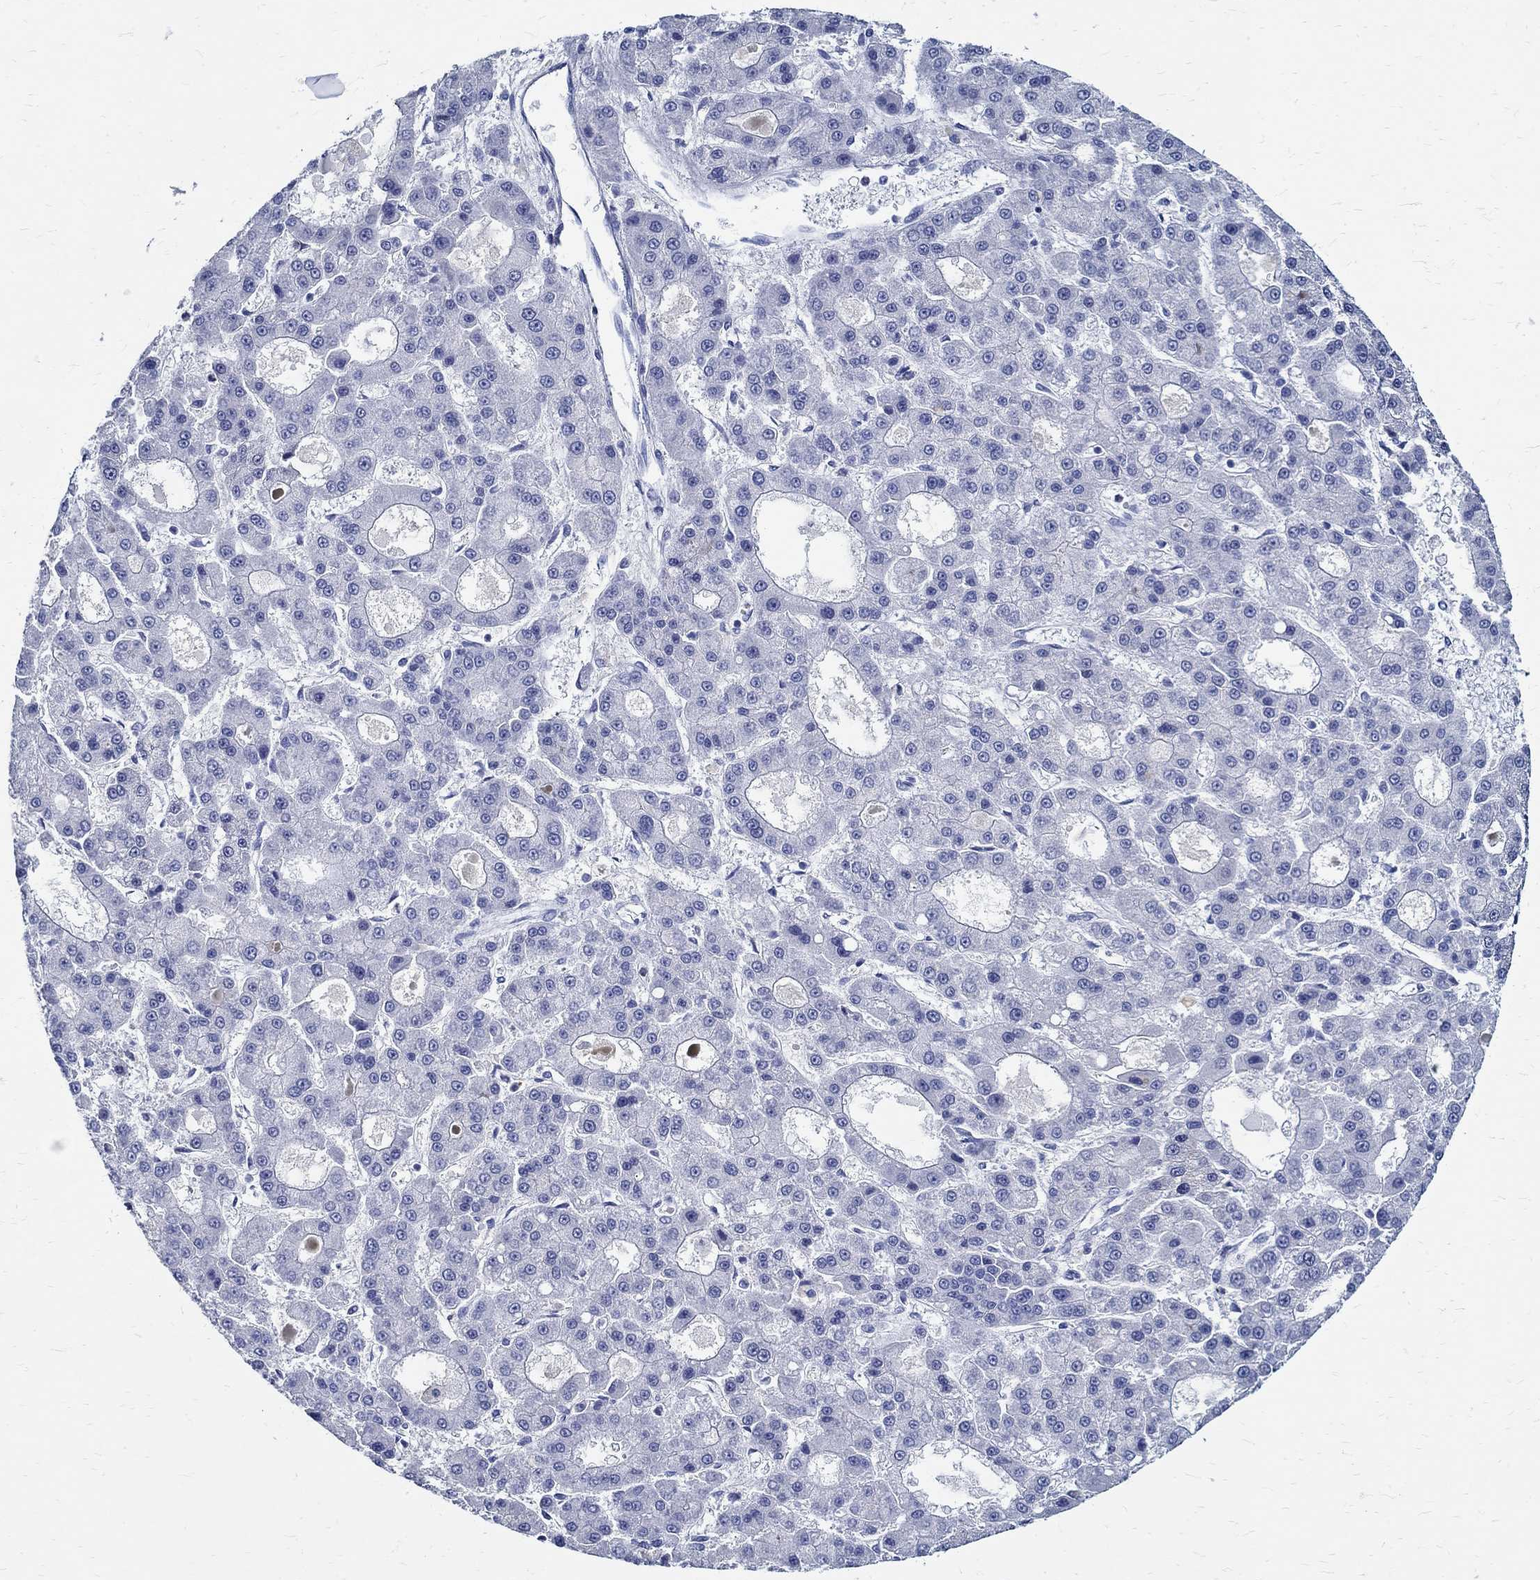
{"staining": {"intensity": "negative", "quantity": "none", "location": "none"}, "tissue": "liver cancer", "cell_type": "Tumor cells", "image_type": "cancer", "snomed": [{"axis": "morphology", "description": "Carcinoma, Hepatocellular, NOS"}, {"axis": "topography", "description": "Liver"}], "caption": "DAB (3,3'-diaminobenzidine) immunohistochemical staining of human liver cancer (hepatocellular carcinoma) displays no significant expression in tumor cells.", "gene": "BSPRY", "patient": {"sex": "male", "age": 70}}